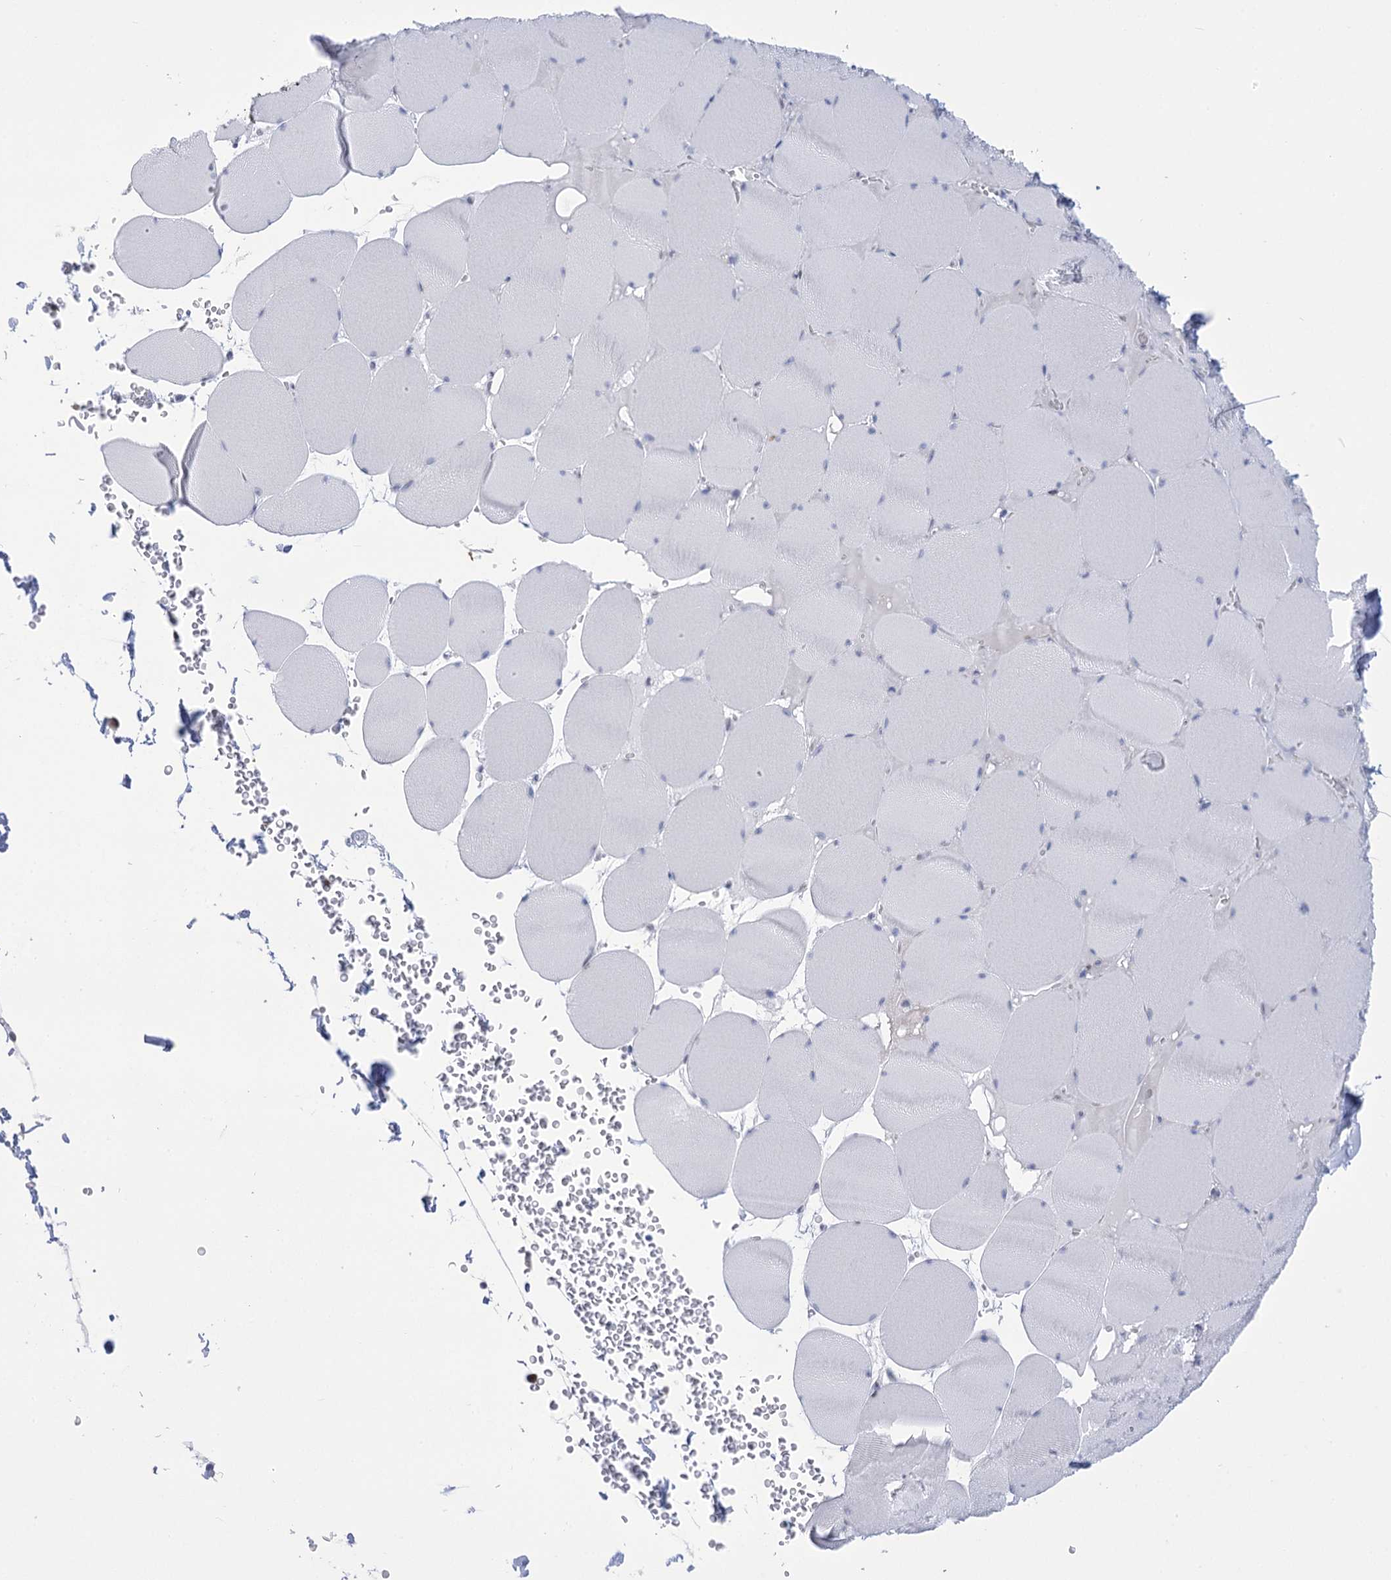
{"staining": {"intensity": "negative", "quantity": "none", "location": "none"}, "tissue": "skeletal muscle", "cell_type": "Myocytes", "image_type": "normal", "snomed": [{"axis": "morphology", "description": "Normal tissue, NOS"}, {"axis": "topography", "description": "Skeletal muscle"}, {"axis": "topography", "description": "Head-Neck"}], "caption": "IHC of benign human skeletal muscle exhibits no staining in myocytes. The staining was performed using DAB (3,3'-diaminobenzidine) to visualize the protein expression in brown, while the nuclei were stained in blue with hematoxylin (Magnification: 20x).", "gene": "HORMAD1", "patient": {"sex": "male", "age": 66}}